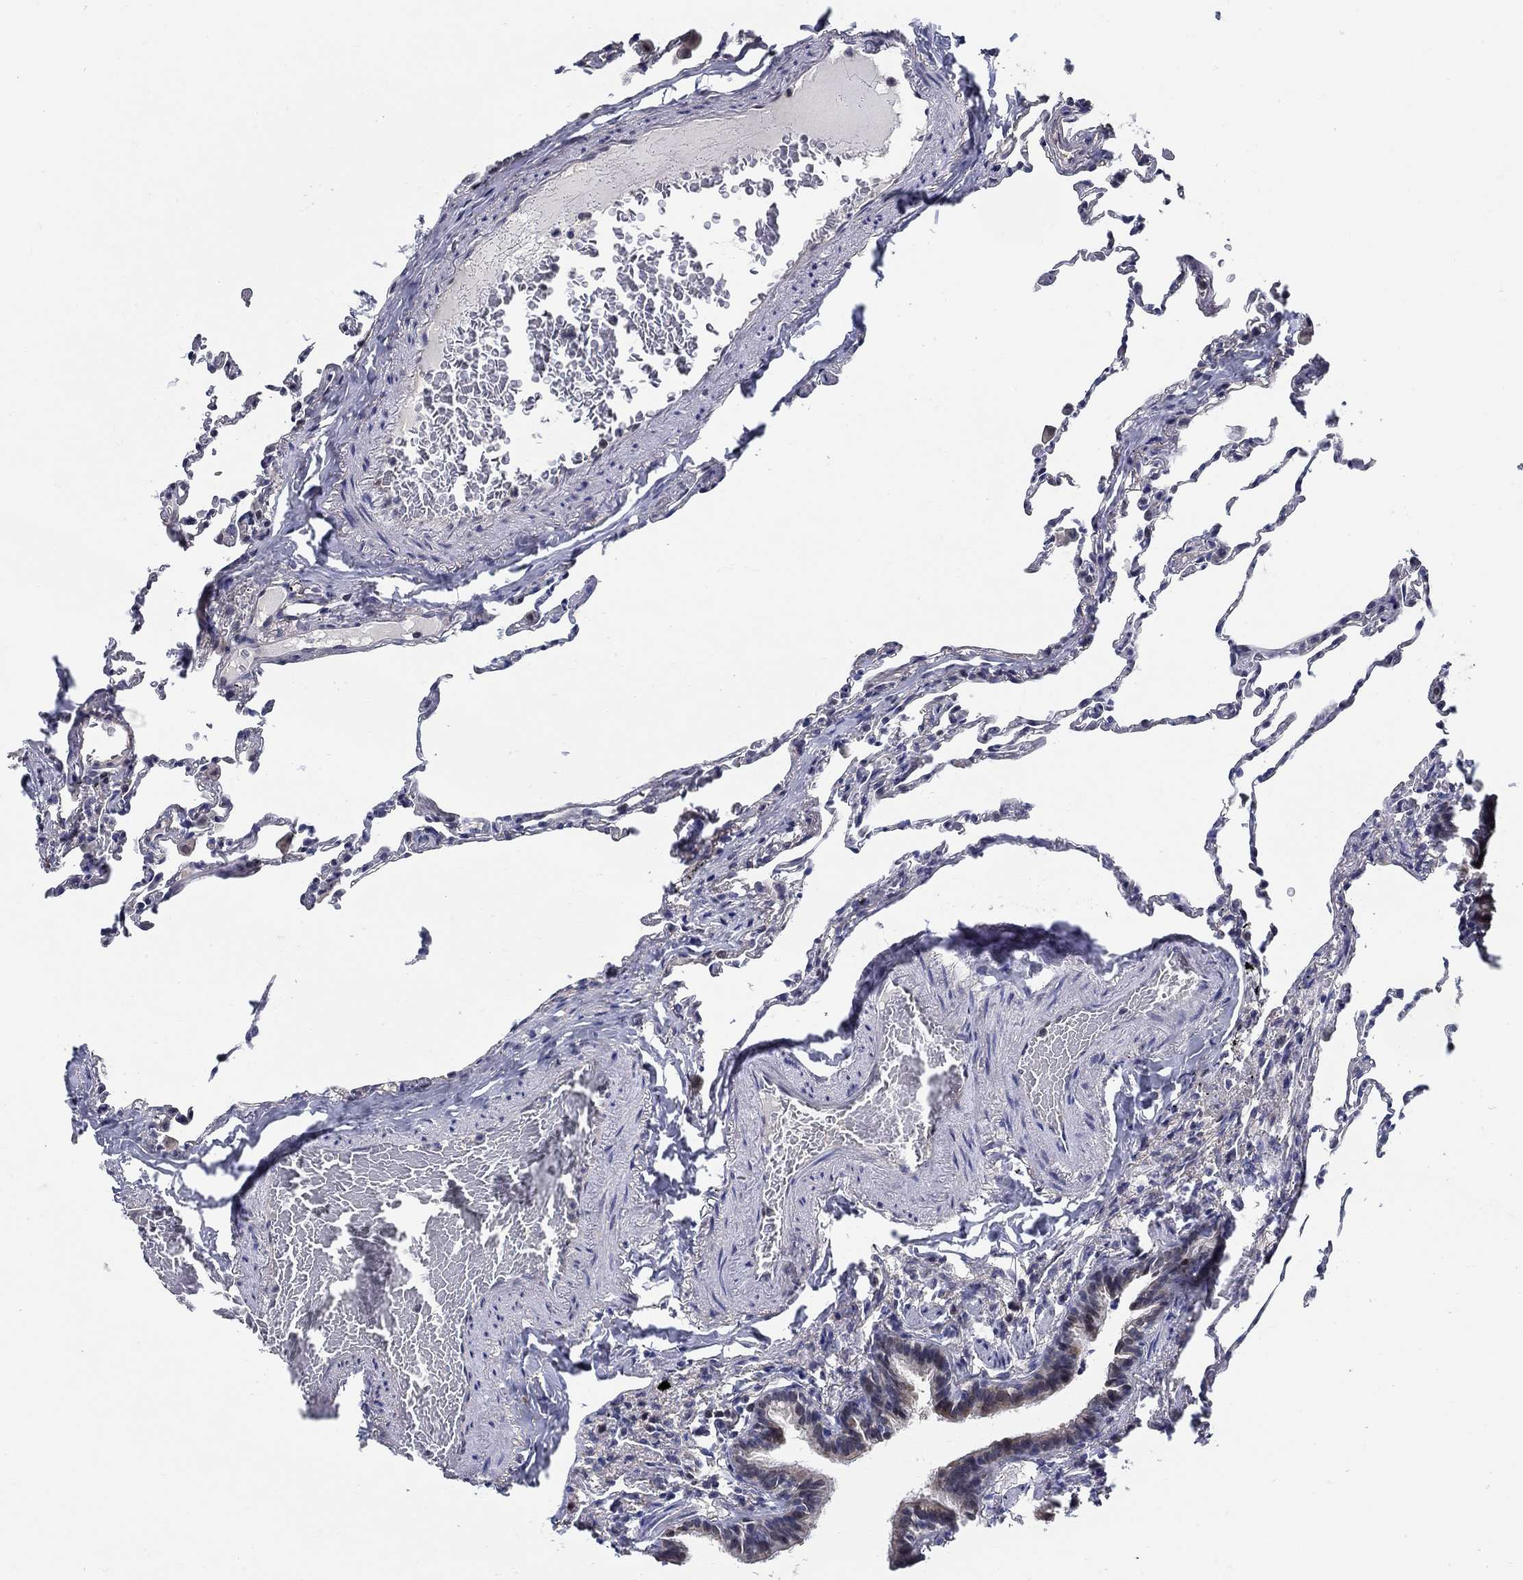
{"staining": {"intensity": "negative", "quantity": "none", "location": "none"}, "tissue": "lung", "cell_type": "Alveolar cells", "image_type": "normal", "snomed": [{"axis": "morphology", "description": "Normal tissue, NOS"}, {"axis": "topography", "description": "Lung"}], "caption": "Immunohistochemical staining of benign human lung shows no significant staining in alveolar cells. (Stains: DAB (3,3'-diaminobenzidine) IHC with hematoxylin counter stain, Microscopy: brightfield microscopy at high magnification).", "gene": "C16orf46", "patient": {"sex": "female", "age": 57}}